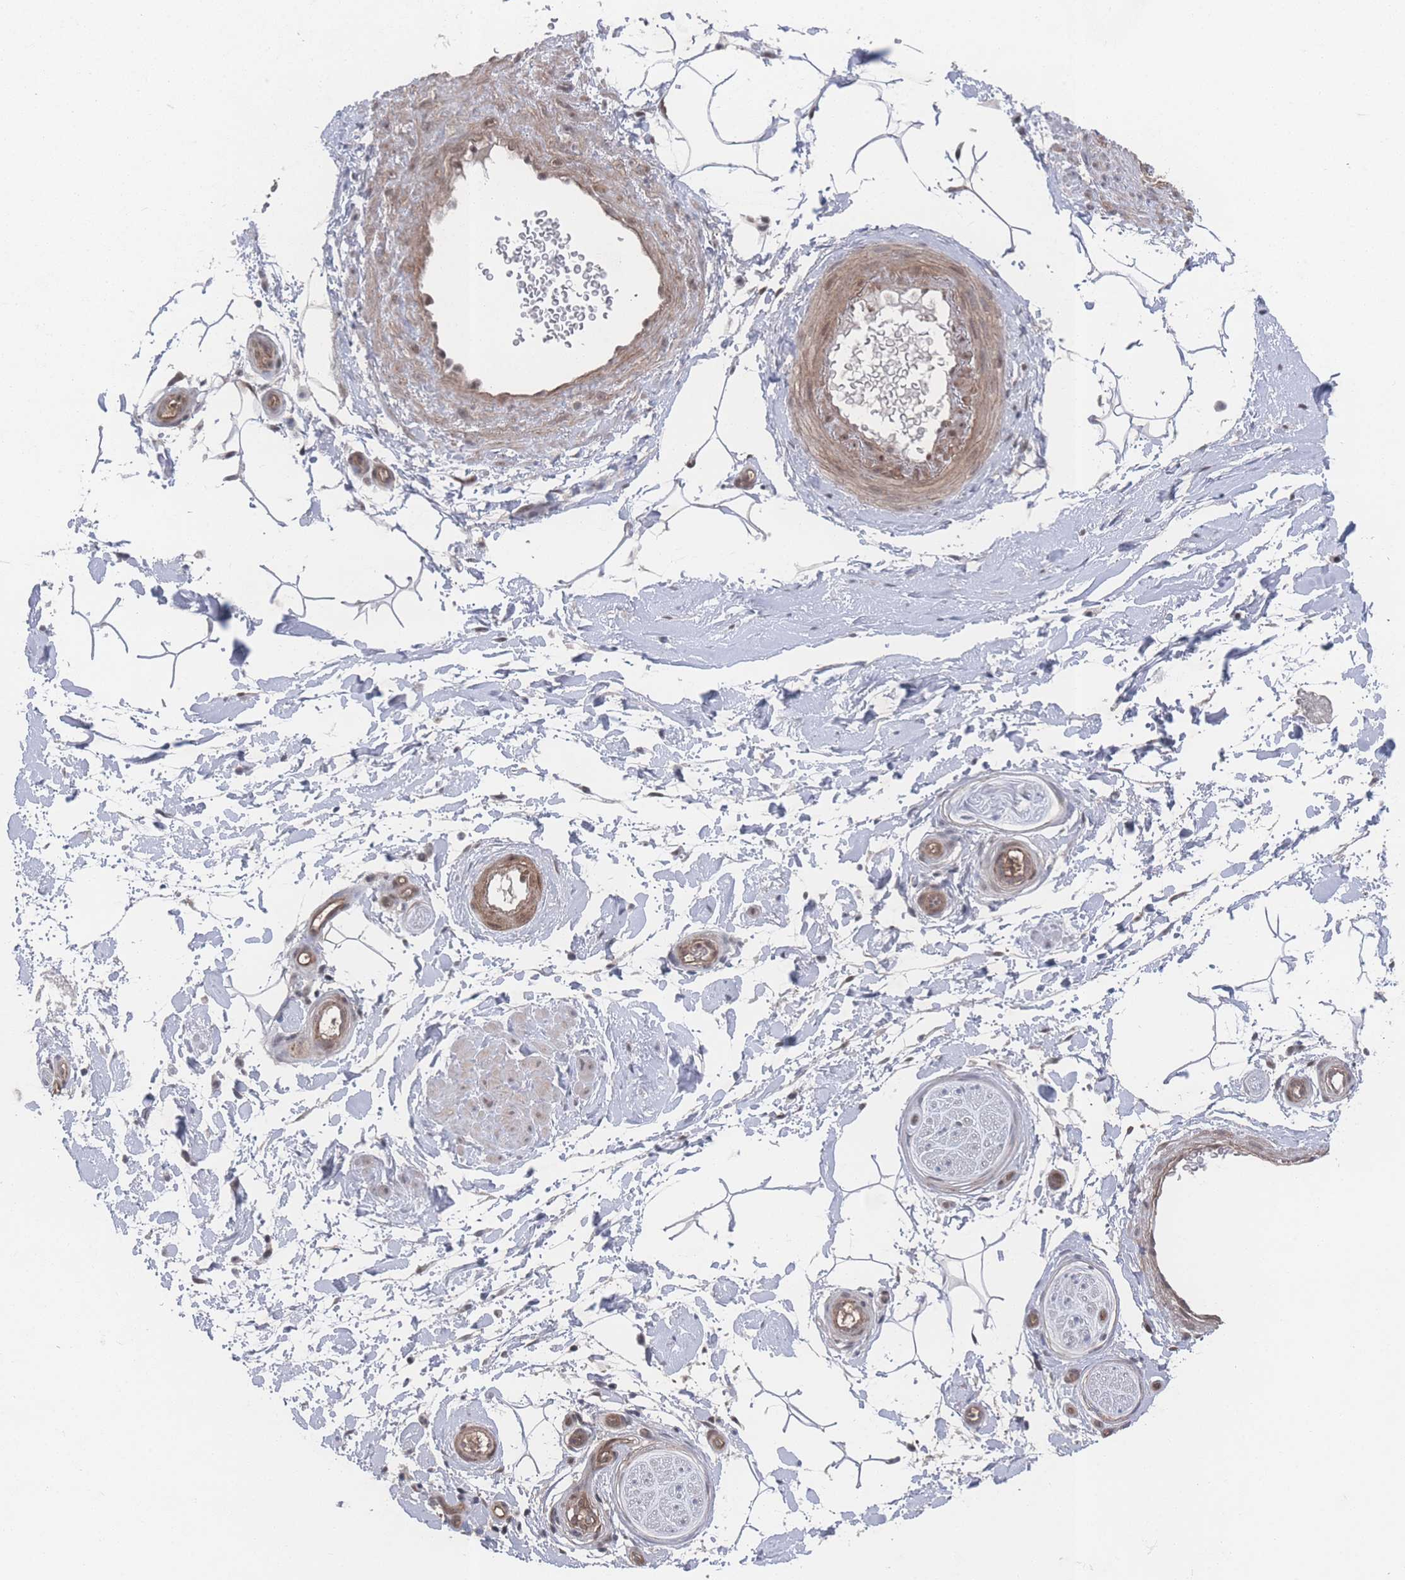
{"staining": {"intensity": "negative", "quantity": "none", "location": "none"}, "tissue": "adipose tissue", "cell_type": "Adipocytes", "image_type": "normal", "snomed": [{"axis": "morphology", "description": "Normal tissue, NOS"}, {"axis": "topography", "description": "Soft tissue"}, {"axis": "topography", "description": "Adipose tissue"}, {"axis": "topography", "description": "Vascular tissue"}, {"axis": "topography", "description": "Peripheral nerve tissue"}], "caption": "There is no significant positivity in adipocytes of adipose tissue. Brightfield microscopy of IHC stained with DAB (3,3'-diaminobenzidine) (brown) and hematoxylin (blue), captured at high magnification.", "gene": "PSMA1", "patient": {"sex": "male", "age": 74}}